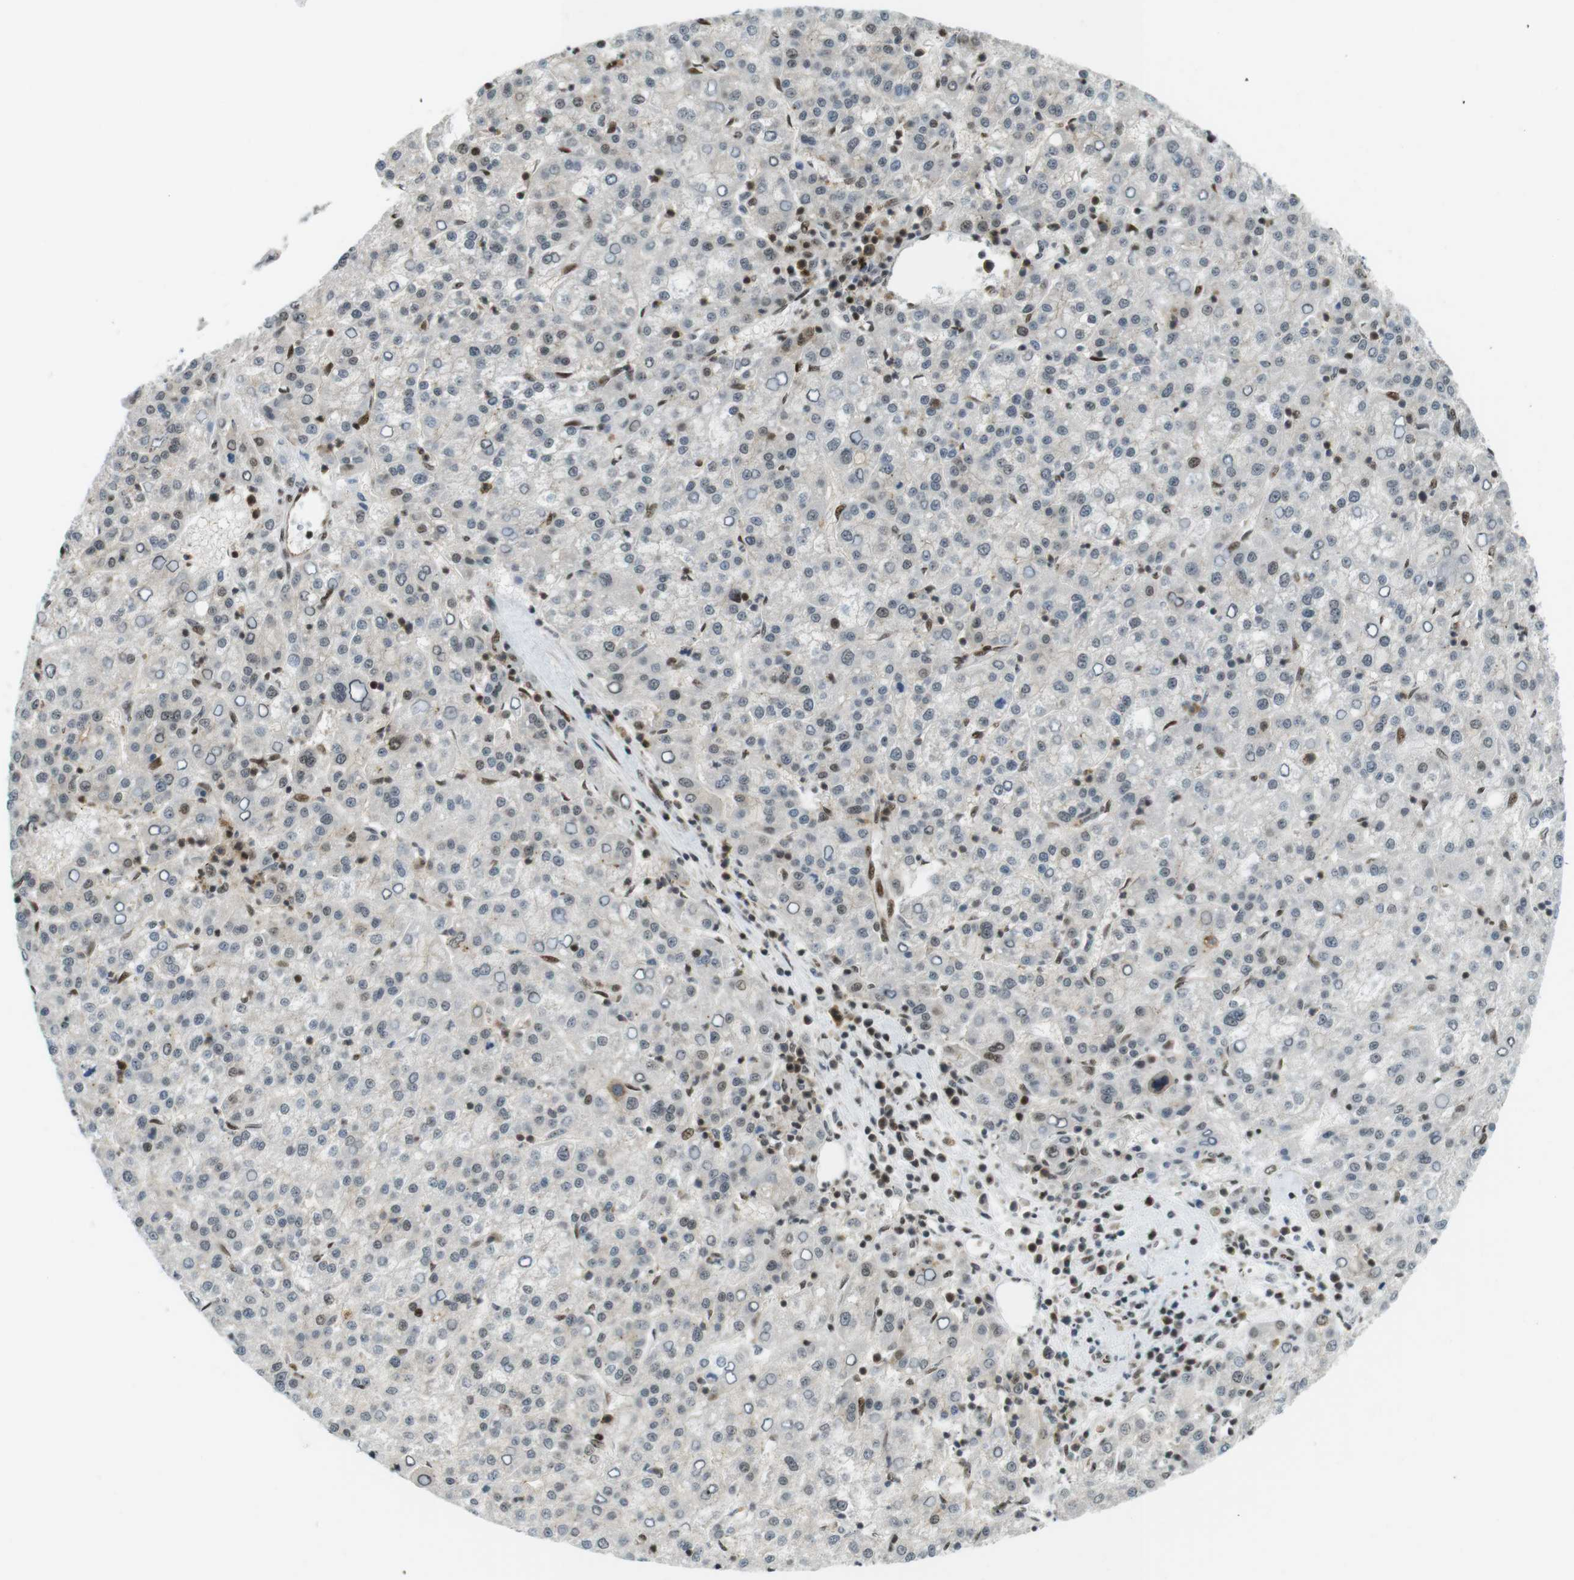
{"staining": {"intensity": "moderate", "quantity": "<25%", "location": "nuclear"}, "tissue": "liver cancer", "cell_type": "Tumor cells", "image_type": "cancer", "snomed": [{"axis": "morphology", "description": "Carcinoma, Hepatocellular, NOS"}, {"axis": "topography", "description": "Liver"}], "caption": "Immunohistochemistry (IHC) of hepatocellular carcinoma (liver) displays low levels of moderate nuclear staining in about <25% of tumor cells.", "gene": "UBB", "patient": {"sex": "female", "age": 58}}